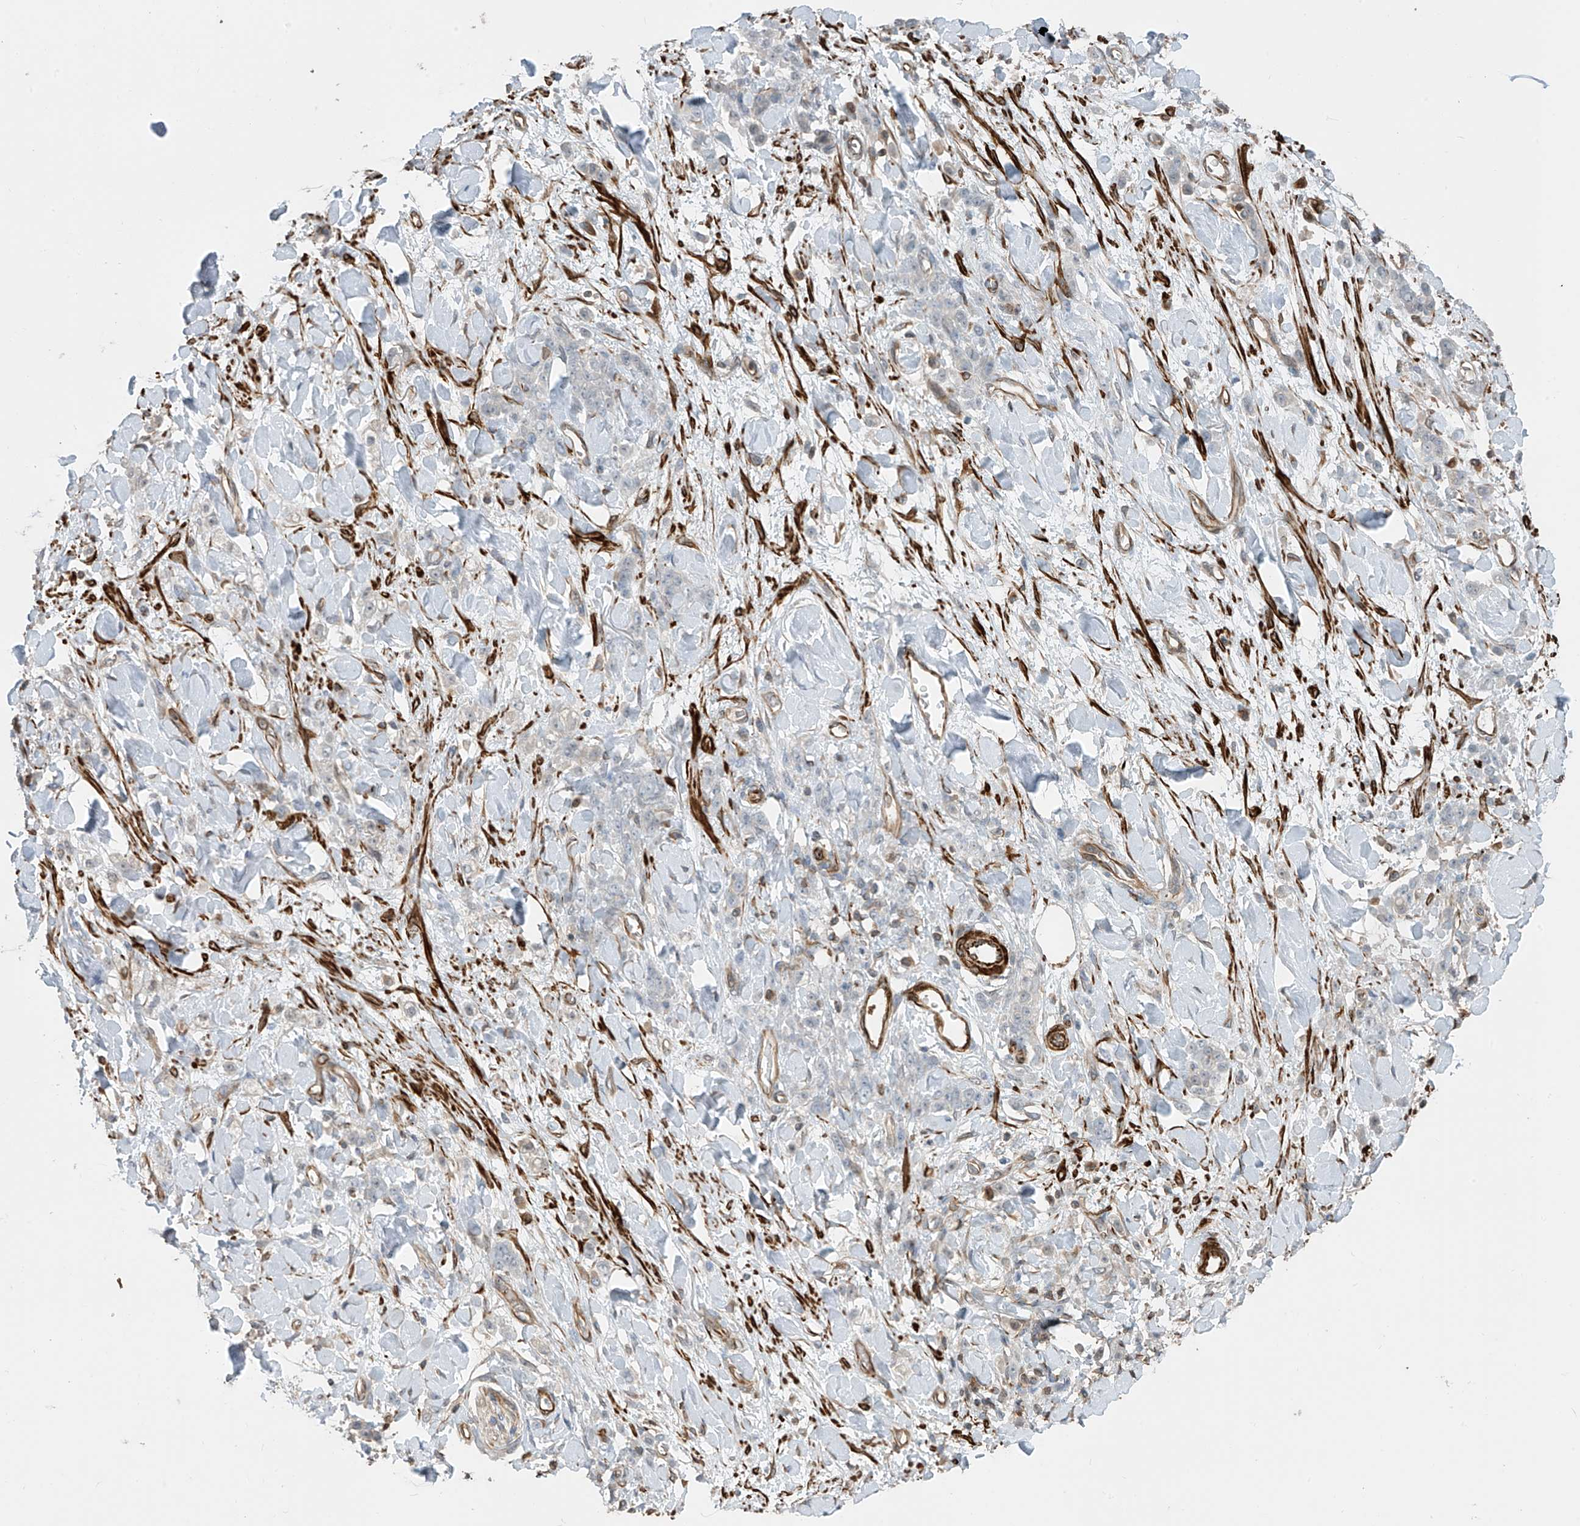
{"staining": {"intensity": "weak", "quantity": "<25%", "location": "cytoplasmic/membranous"}, "tissue": "stomach cancer", "cell_type": "Tumor cells", "image_type": "cancer", "snomed": [{"axis": "morphology", "description": "Normal tissue, NOS"}, {"axis": "morphology", "description": "Adenocarcinoma, NOS"}, {"axis": "topography", "description": "Stomach"}], "caption": "Tumor cells are negative for protein expression in human stomach cancer (adenocarcinoma).", "gene": "SH3BGRL3", "patient": {"sex": "male", "age": 82}}